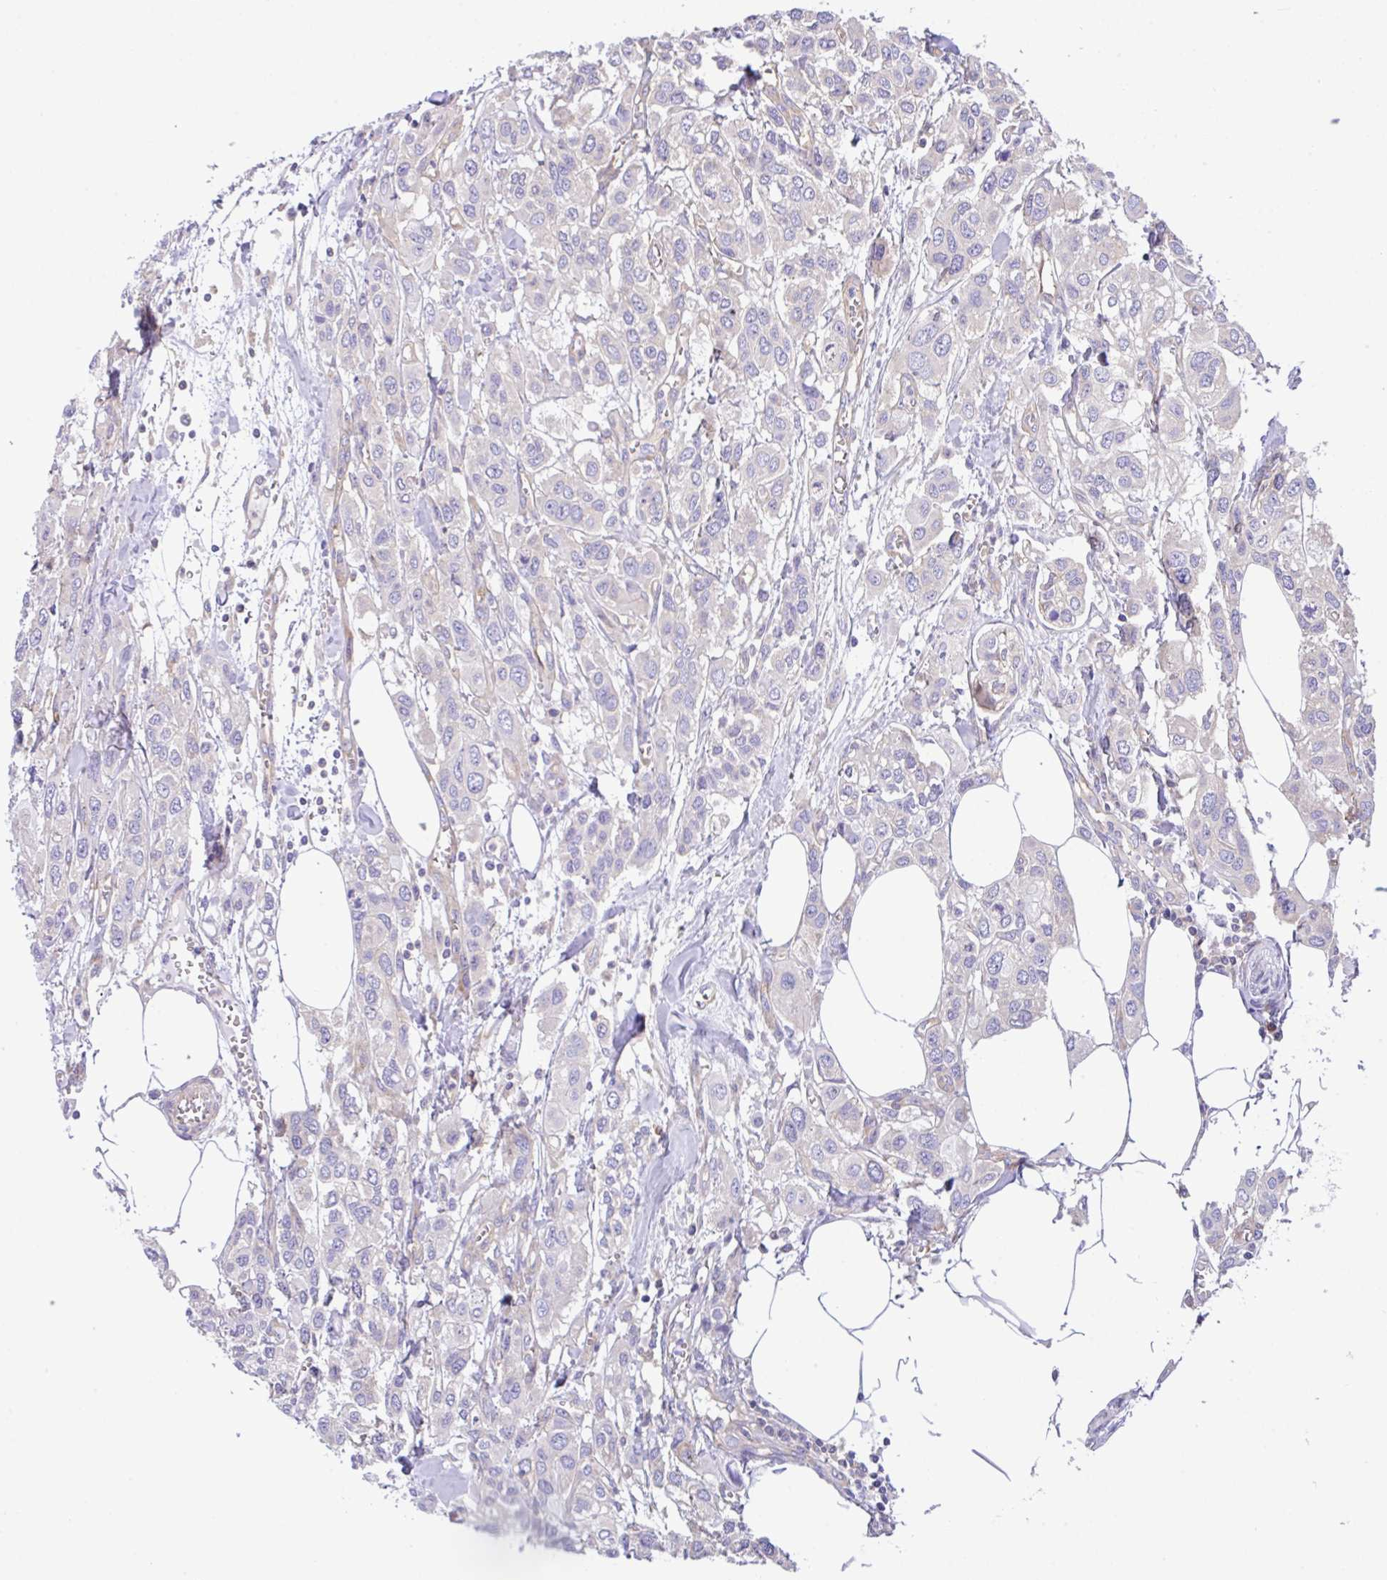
{"staining": {"intensity": "negative", "quantity": "none", "location": "none"}, "tissue": "urothelial cancer", "cell_type": "Tumor cells", "image_type": "cancer", "snomed": [{"axis": "morphology", "description": "Urothelial carcinoma, High grade"}, {"axis": "topography", "description": "Urinary bladder"}], "caption": "Histopathology image shows no protein positivity in tumor cells of urothelial cancer tissue.", "gene": "GFPT2", "patient": {"sex": "male", "age": 67}}